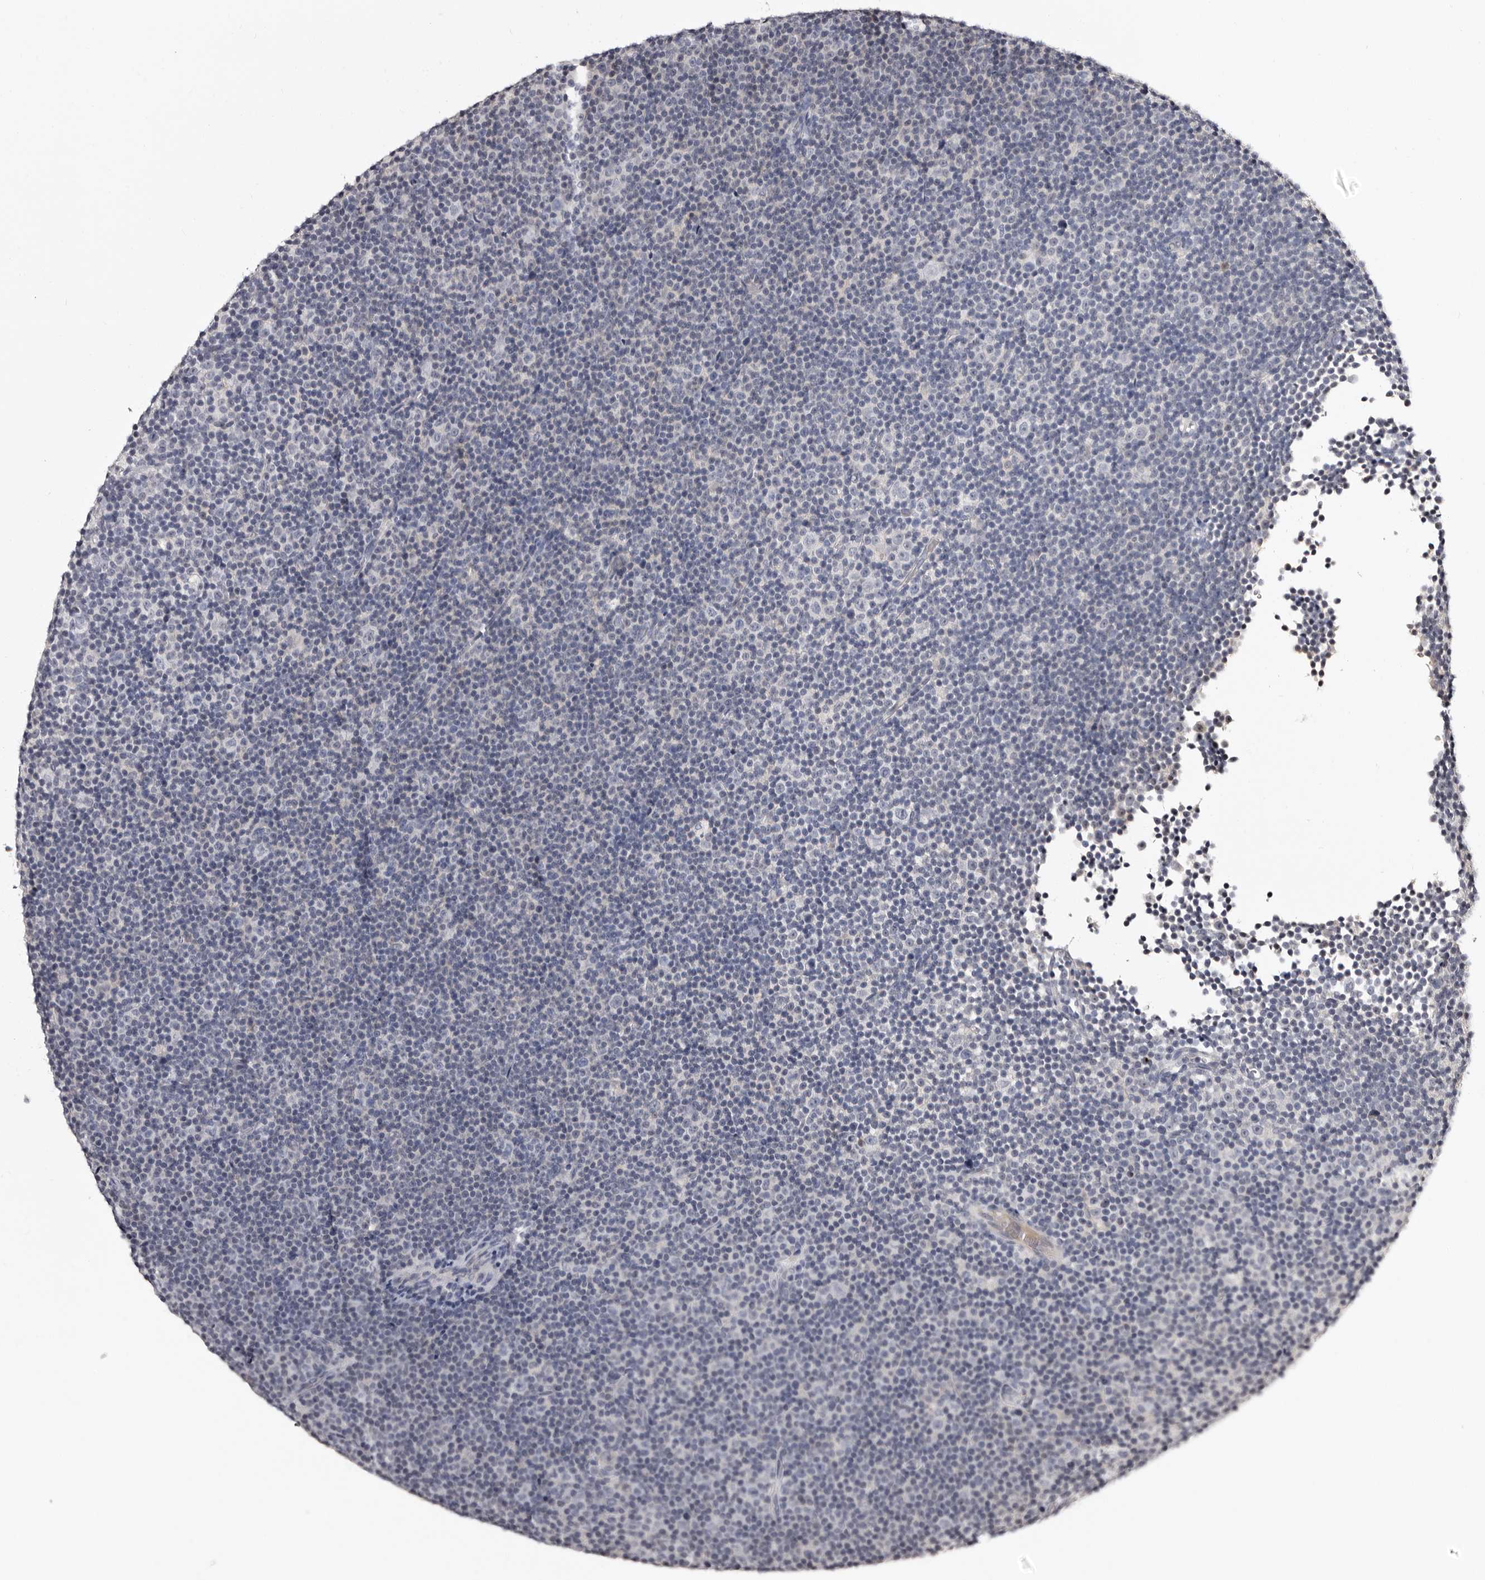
{"staining": {"intensity": "negative", "quantity": "none", "location": "none"}, "tissue": "lymphoma", "cell_type": "Tumor cells", "image_type": "cancer", "snomed": [{"axis": "morphology", "description": "Malignant lymphoma, non-Hodgkin's type, Low grade"}, {"axis": "topography", "description": "Lymph node"}], "caption": "This is an IHC histopathology image of lymphoma. There is no staining in tumor cells.", "gene": "BPGM", "patient": {"sex": "female", "age": 67}}